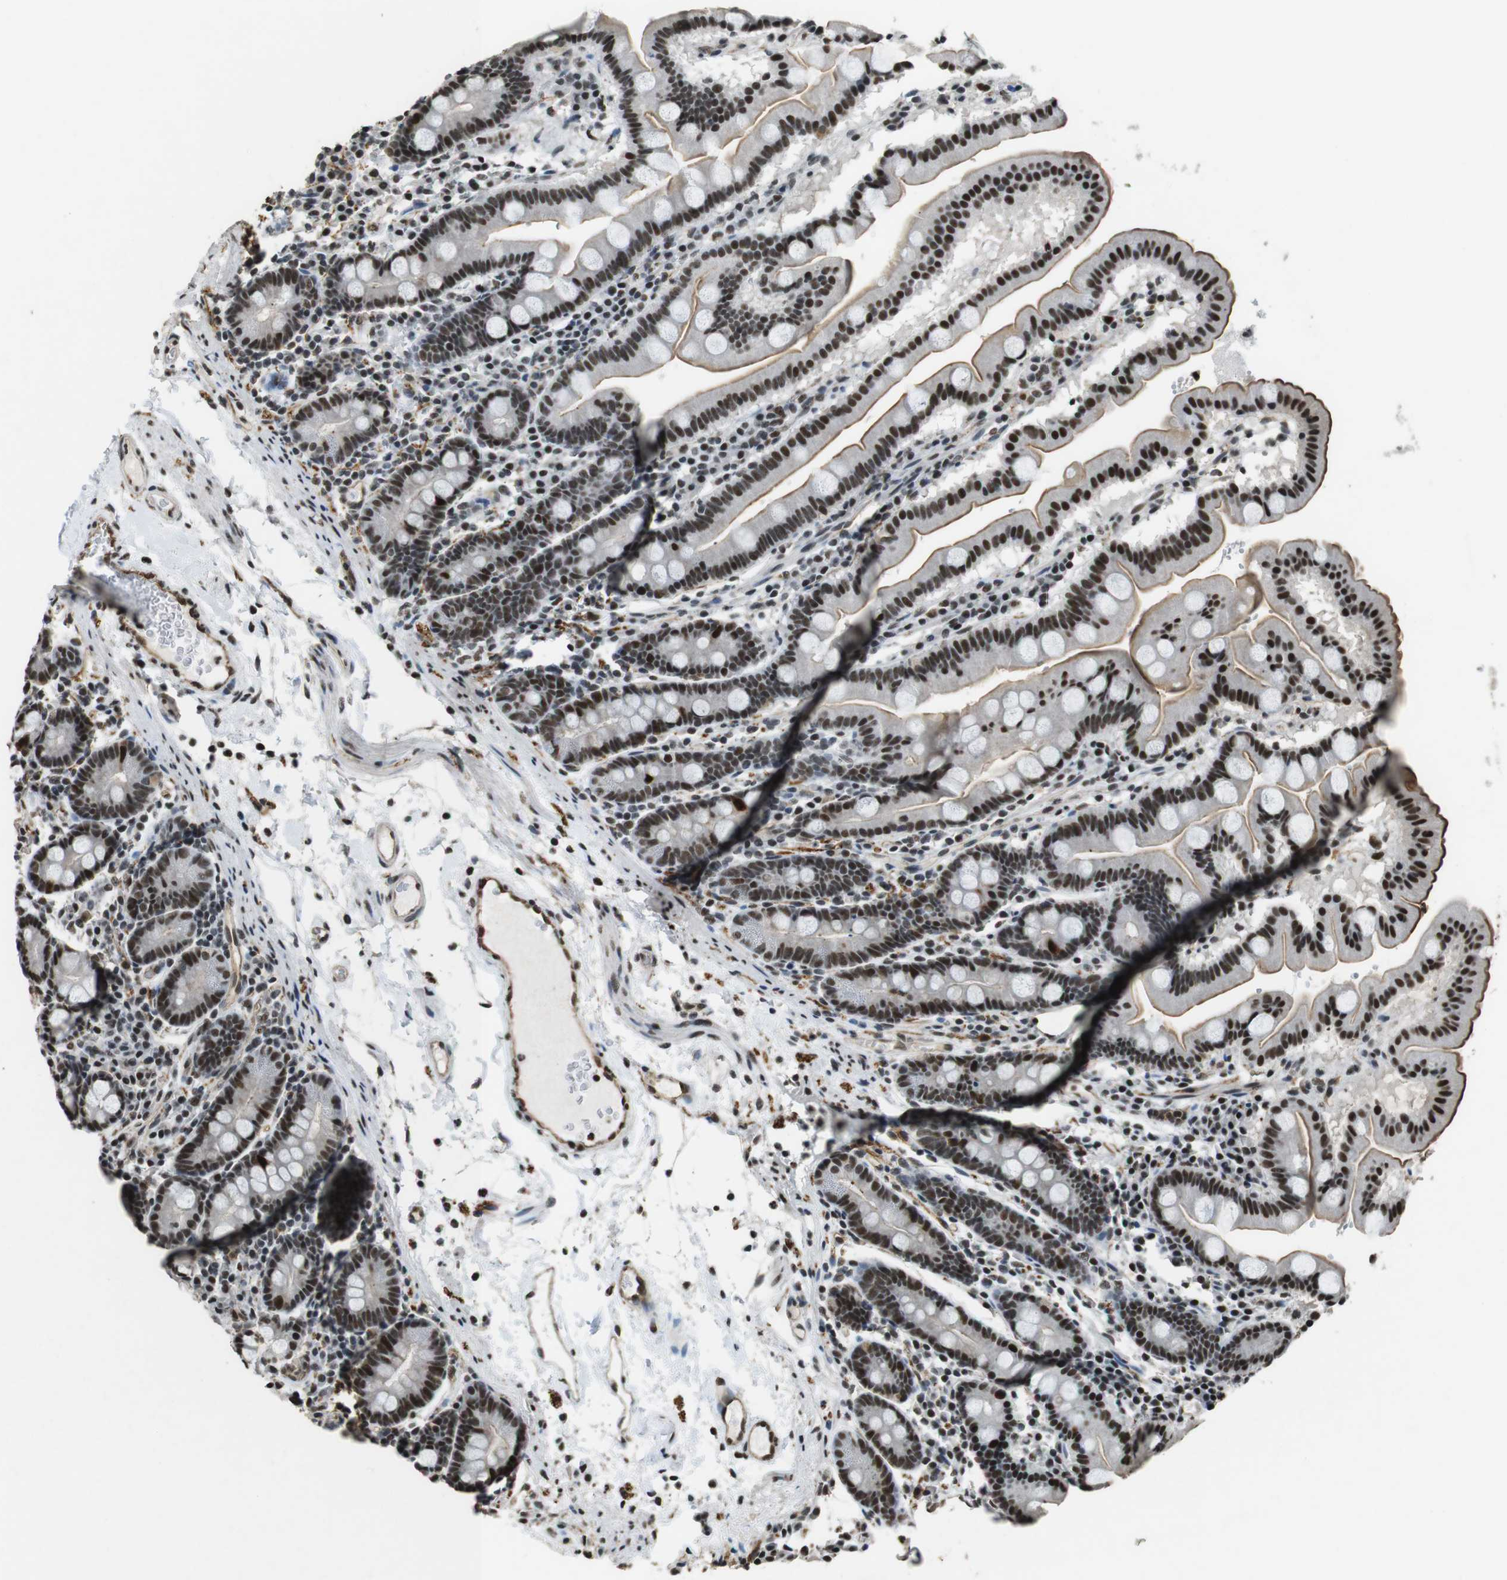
{"staining": {"intensity": "moderate", "quantity": ">75%", "location": "cytoplasmic/membranous,nuclear"}, "tissue": "duodenum", "cell_type": "Glandular cells", "image_type": "normal", "snomed": [{"axis": "morphology", "description": "Normal tissue, NOS"}, {"axis": "topography", "description": "Duodenum"}], "caption": "Duodenum stained with DAB (3,3'-diaminobenzidine) immunohistochemistry (IHC) demonstrates medium levels of moderate cytoplasmic/membranous,nuclear positivity in about >75% of glandular cells. The staining is performed using DAB brown chromogen to label protein expression. The nuclei are counter-stained blue using hematoxylin.", "gene": "CSNK2B", "patient": {"sex": "male", "age": 50}}